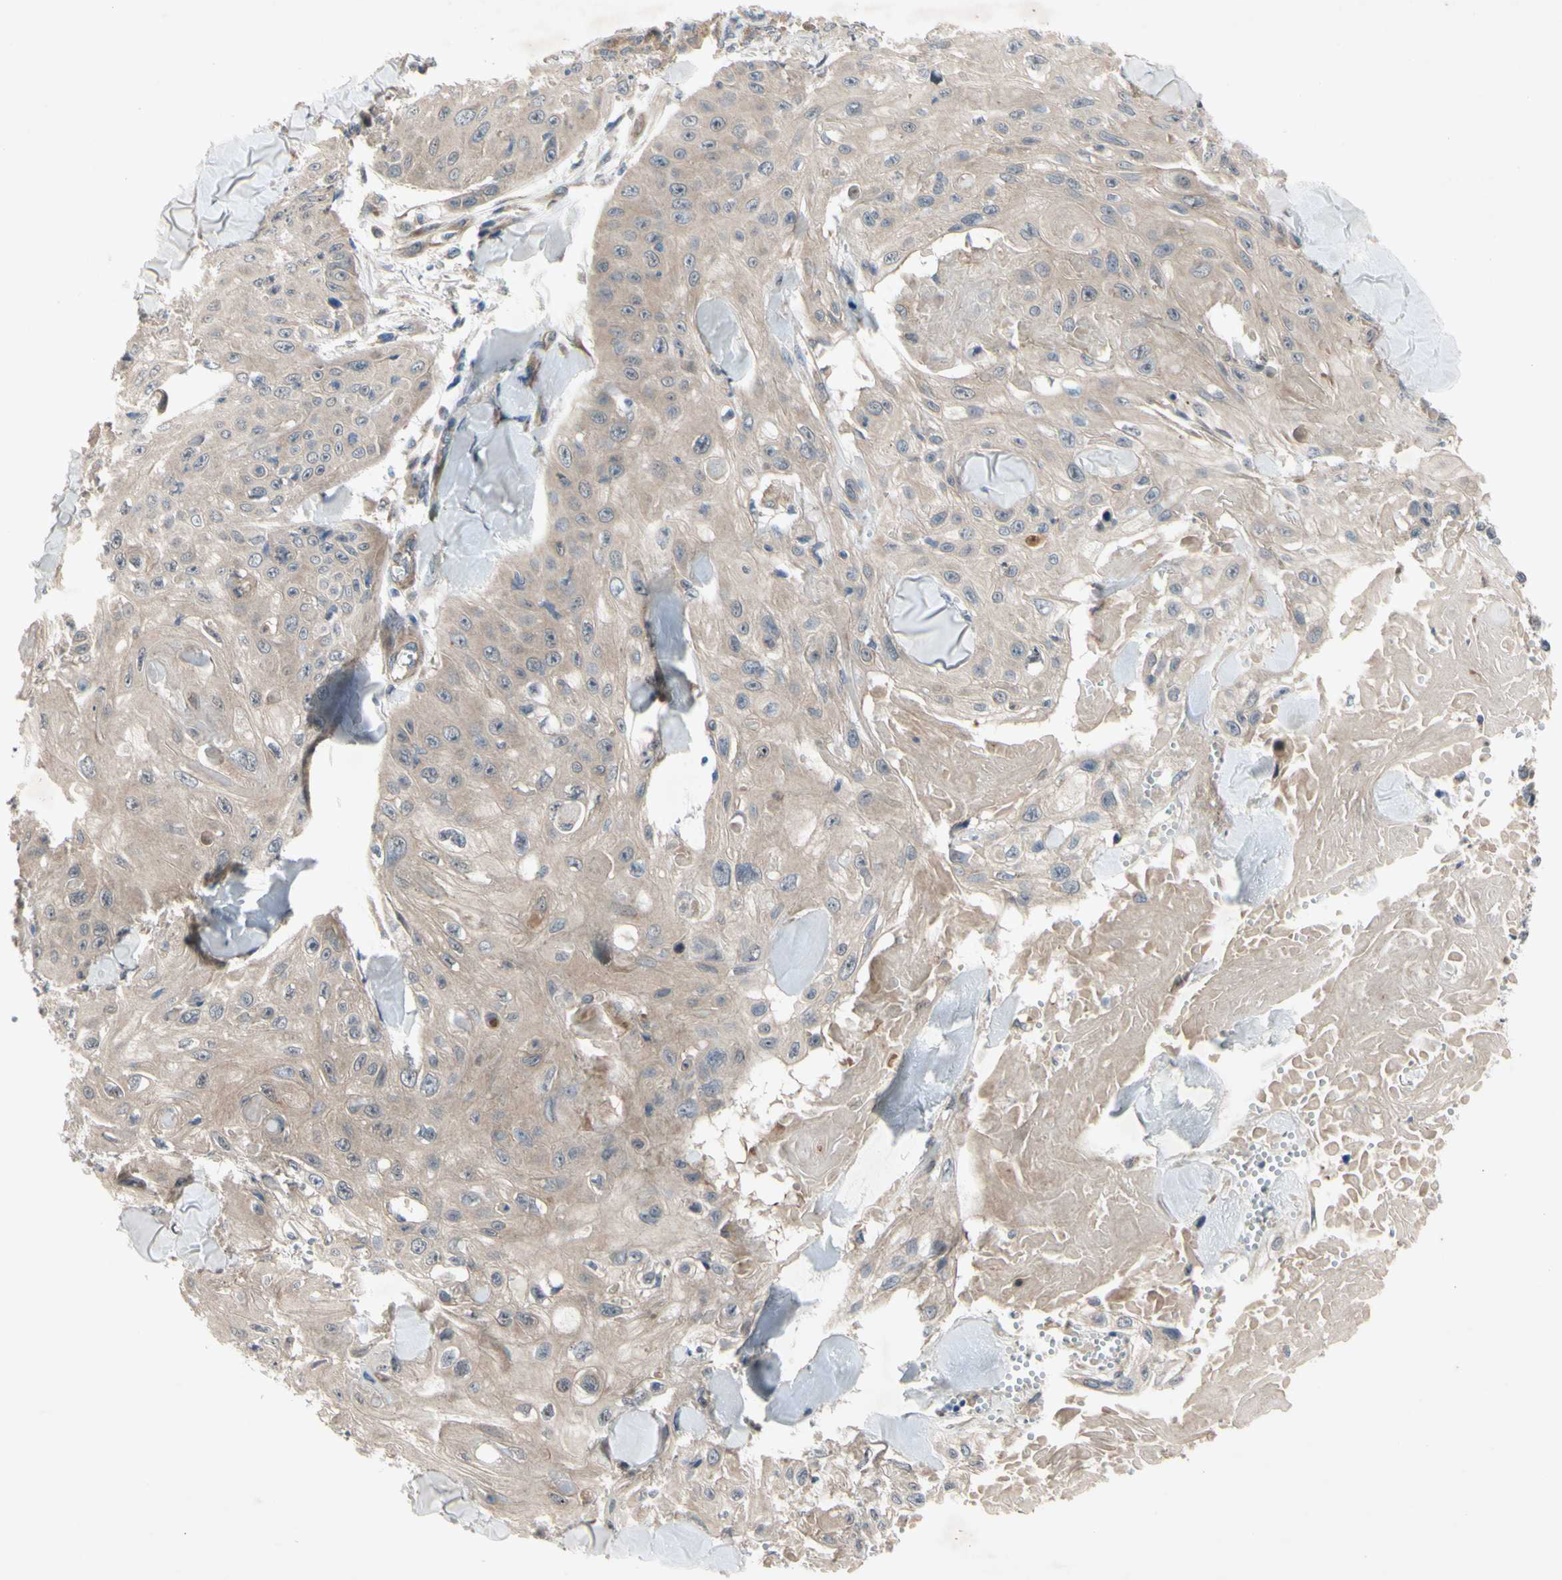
{"staining": {"intensity": "weak", "quantity": "<25%", "location": "cytoplasmic/membranous"}, "tissue": "skin cancer", "cell_type": "Tumor cells", "image_type": "cancer", "snomed": [{"axis": "morphology", "description": "Squamous cell carcinoma, NOS"}, {"axis": "topography", "description": "Skin"}], "caption": "Immunohistochemical staining of skin cancer (squamous cell carcinoma) reveals no significant positivity in tumor cells.", "gene": "SVIL", "patient": {"sex": "male", "age": 86}}